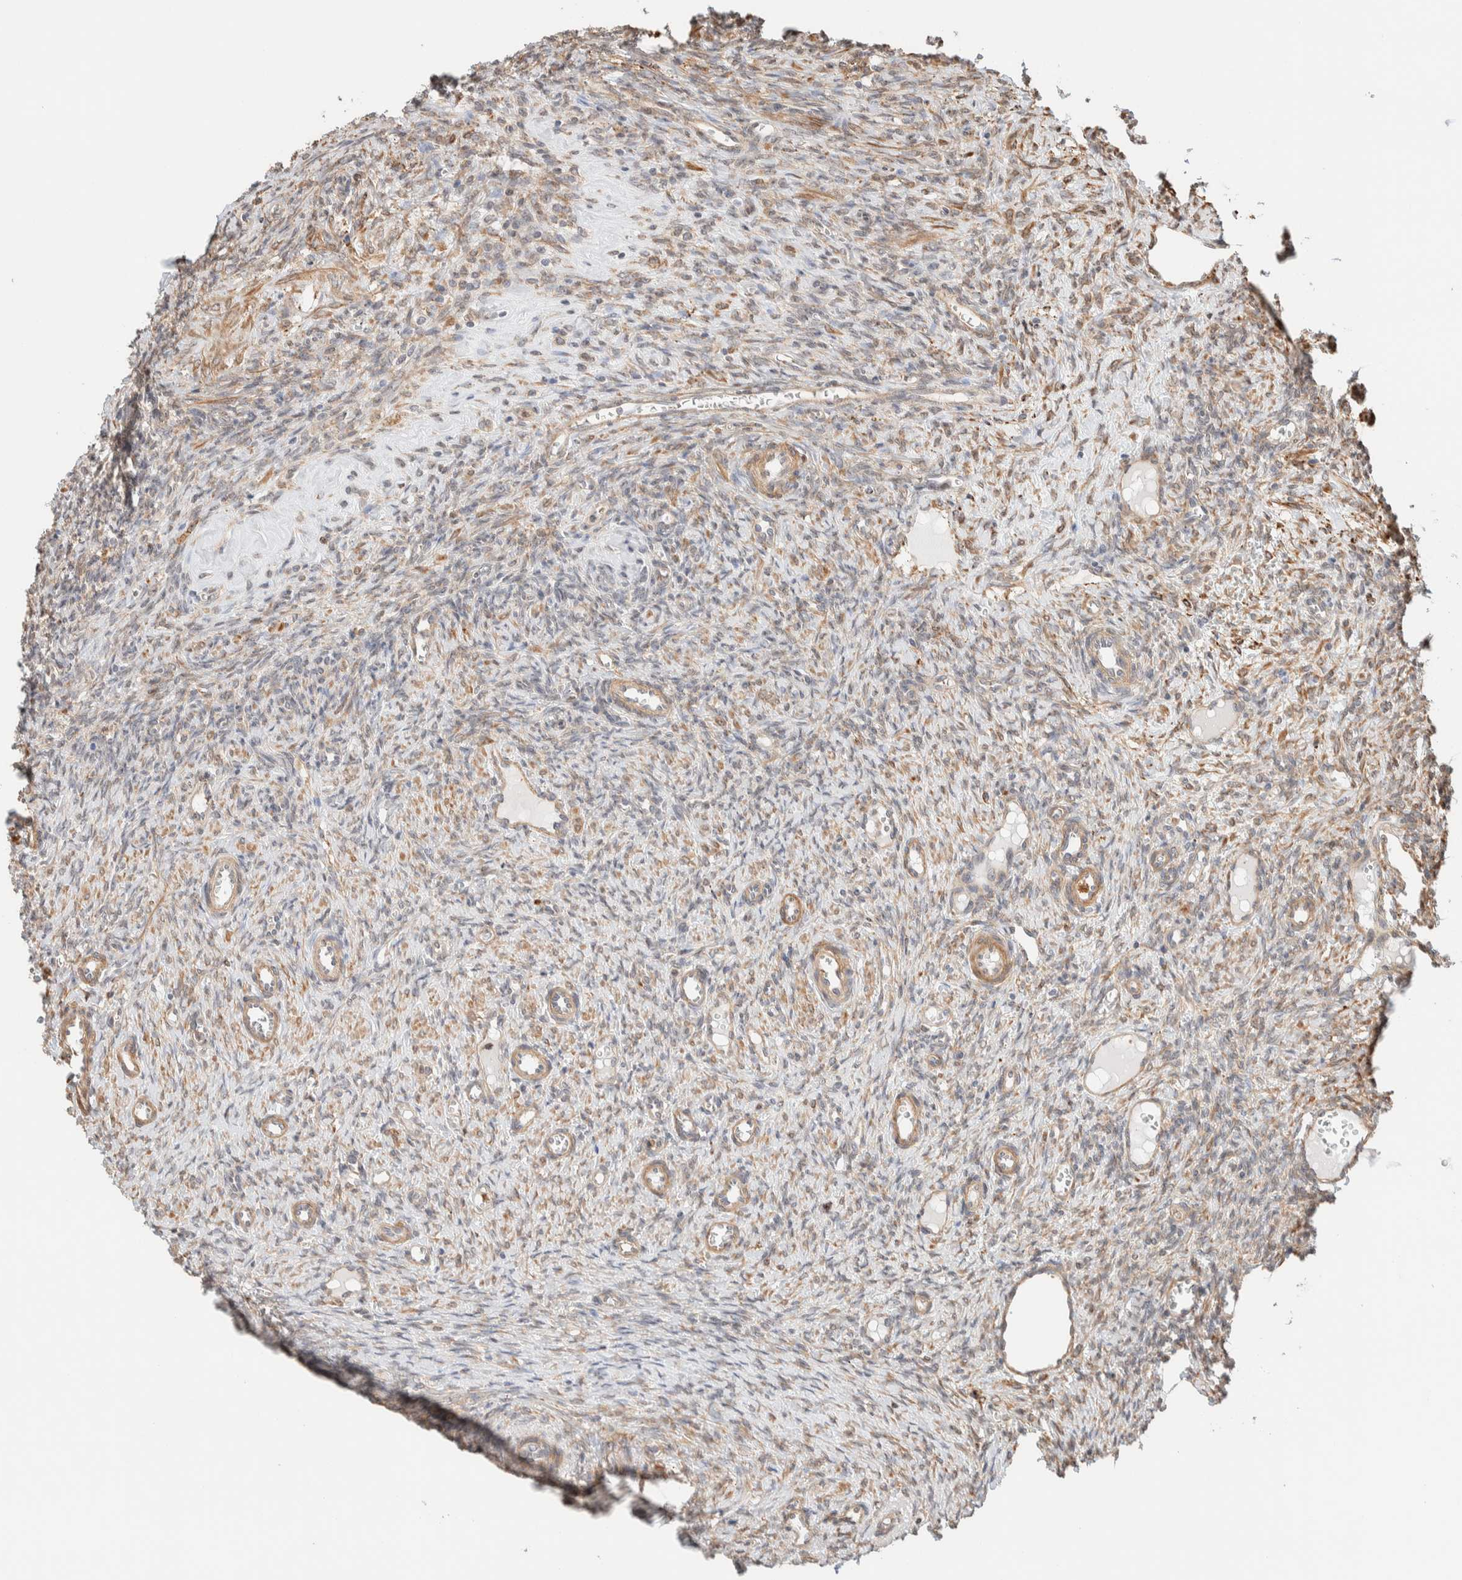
{"staining": {"intensity": "weak", "quantity": "25%-75%", "location": "cytoplasmic/membranous"}, "tissue": "ovary", "cell_type": "Ovarian stroma cells", "image_type": "normal", "snomed": [{"axis": "morphology", "description": "Normal tissue, NOS"}, {"axis": "topography", "description": "Ovary"}], "caption": "Benign ovary displays weak cytoplasmic/membranous expression in about 25%-75% of ovarian stroma cells (DAB IHC with brightfield microscopy, high magnification)..", "gene": "INTS1", "patient": {"sex": "female", "age": 41}}